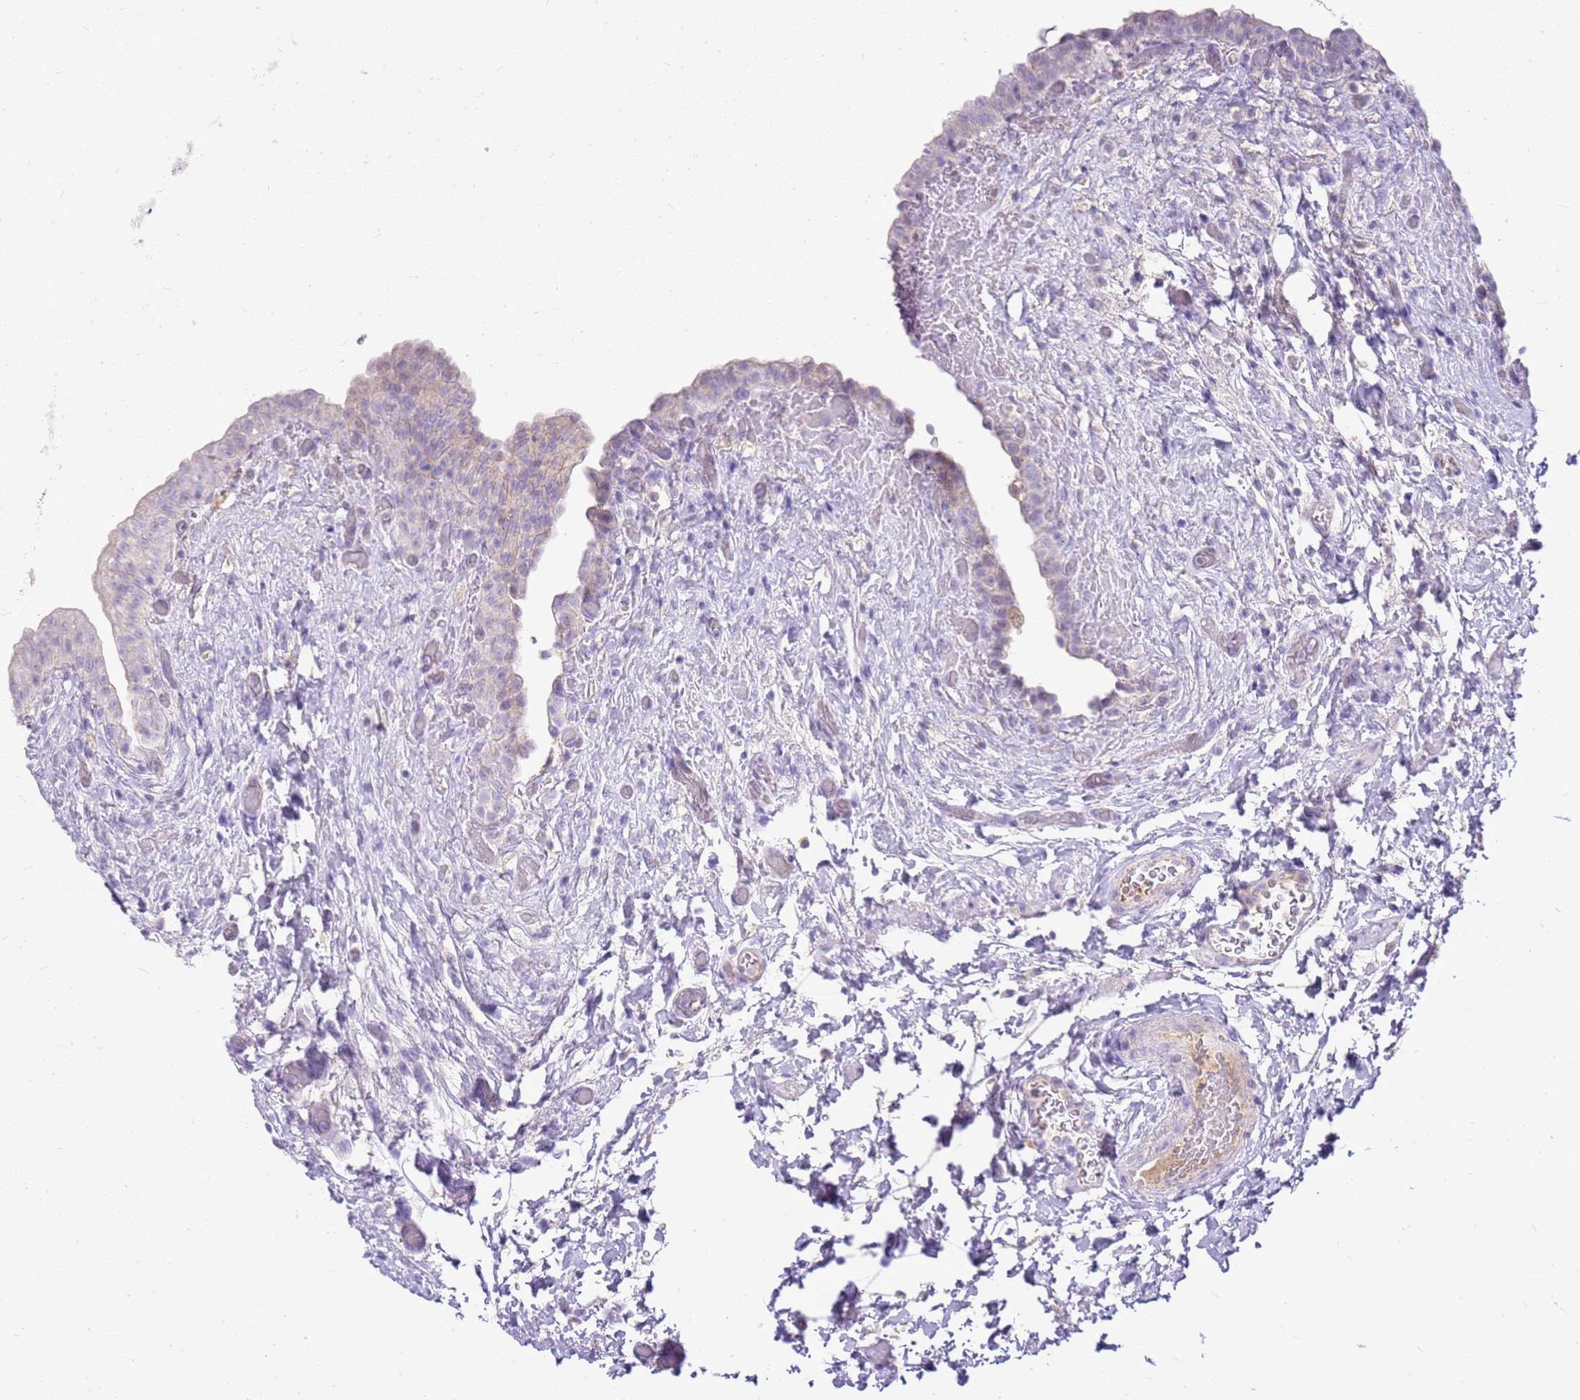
{"staining": {"intensity": "negative", "quantity": "none", "location": "none"}, "tissue": "urinary bladder", "cell_type": "Urothelial cells", "image_type": "normal", "snomed": [{"axis": "morphology", "description": "Normal tissue, NOS"}, {"axis": "topography", "description": "Urinary bladder"}], "caption": "Image shows no protein staining in urothelial cells of benign urinary bladder. (DAB (3,3'-diaminobenzidine) immunohistochemistry (IHC) visualized using brightfield microscopy, high magnification).", "gene": "FABP2", "patient": {"sex": "male", "age": 69}}